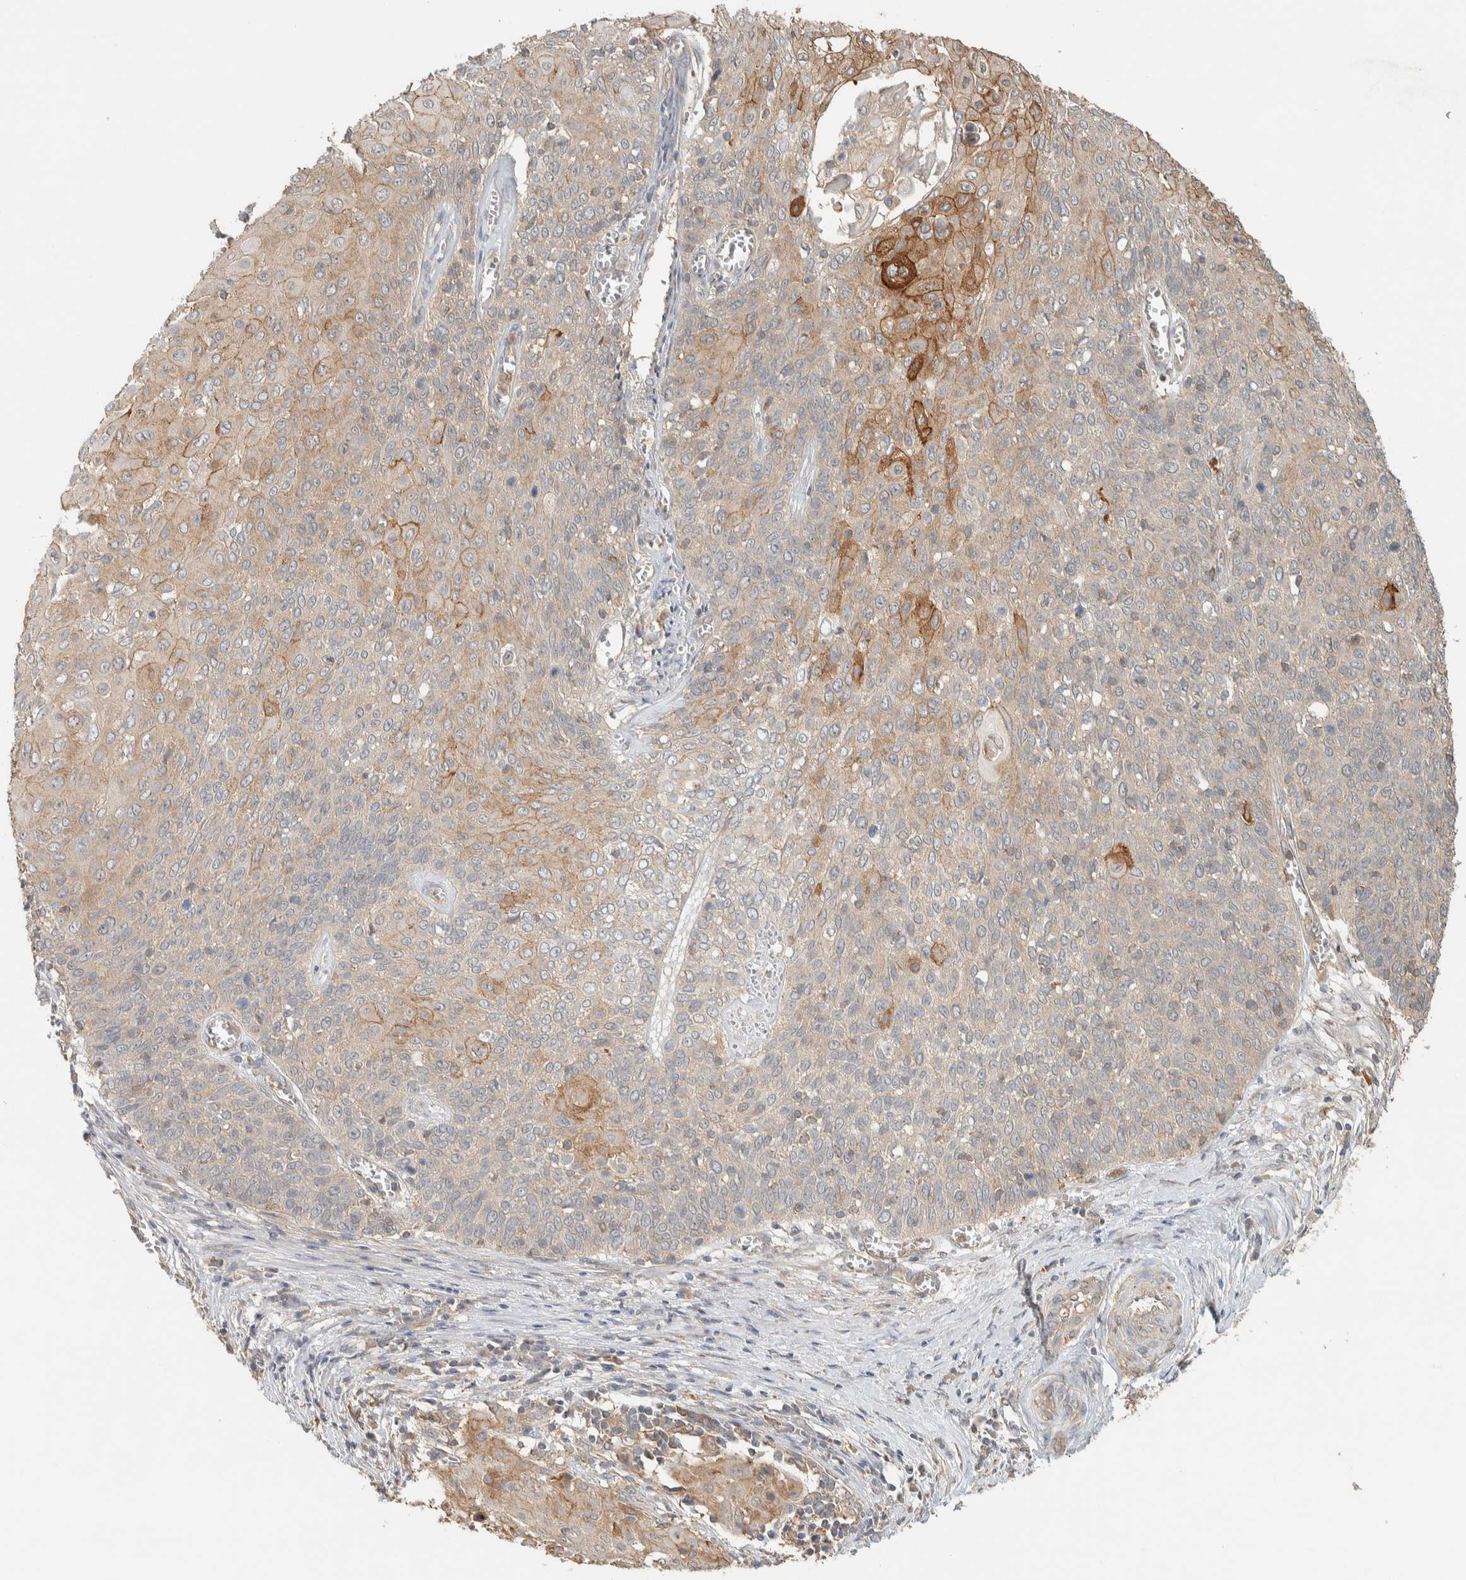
{"staining": {"intensity": "moderate", "quantity": "<25%", "location": "cytoplasmic/membranous"}, "tissue": "cervical cancer", "cell_type": "Tumor cells", "image_type": "cancer", "snomed": [{"axis": "morphology", "description": "Squamous cell carcinoma, NOS"}, {"axis": "topography", "description": "Cervix"}], "caption": "Immunohistochemistry photomicrograph of neoplastic tissue: human cervical squamous cell carcinoma stained using immunohistochemistry (IHC) reveals low levels of moderate protein expression localized specifically in the cytoplasmic/membranous of tumor cells, appearing as a cytoplasmic/membranous brown color.", "gene": "RAB11FIP1", "patient": {"sex": "female", "age": 39}}